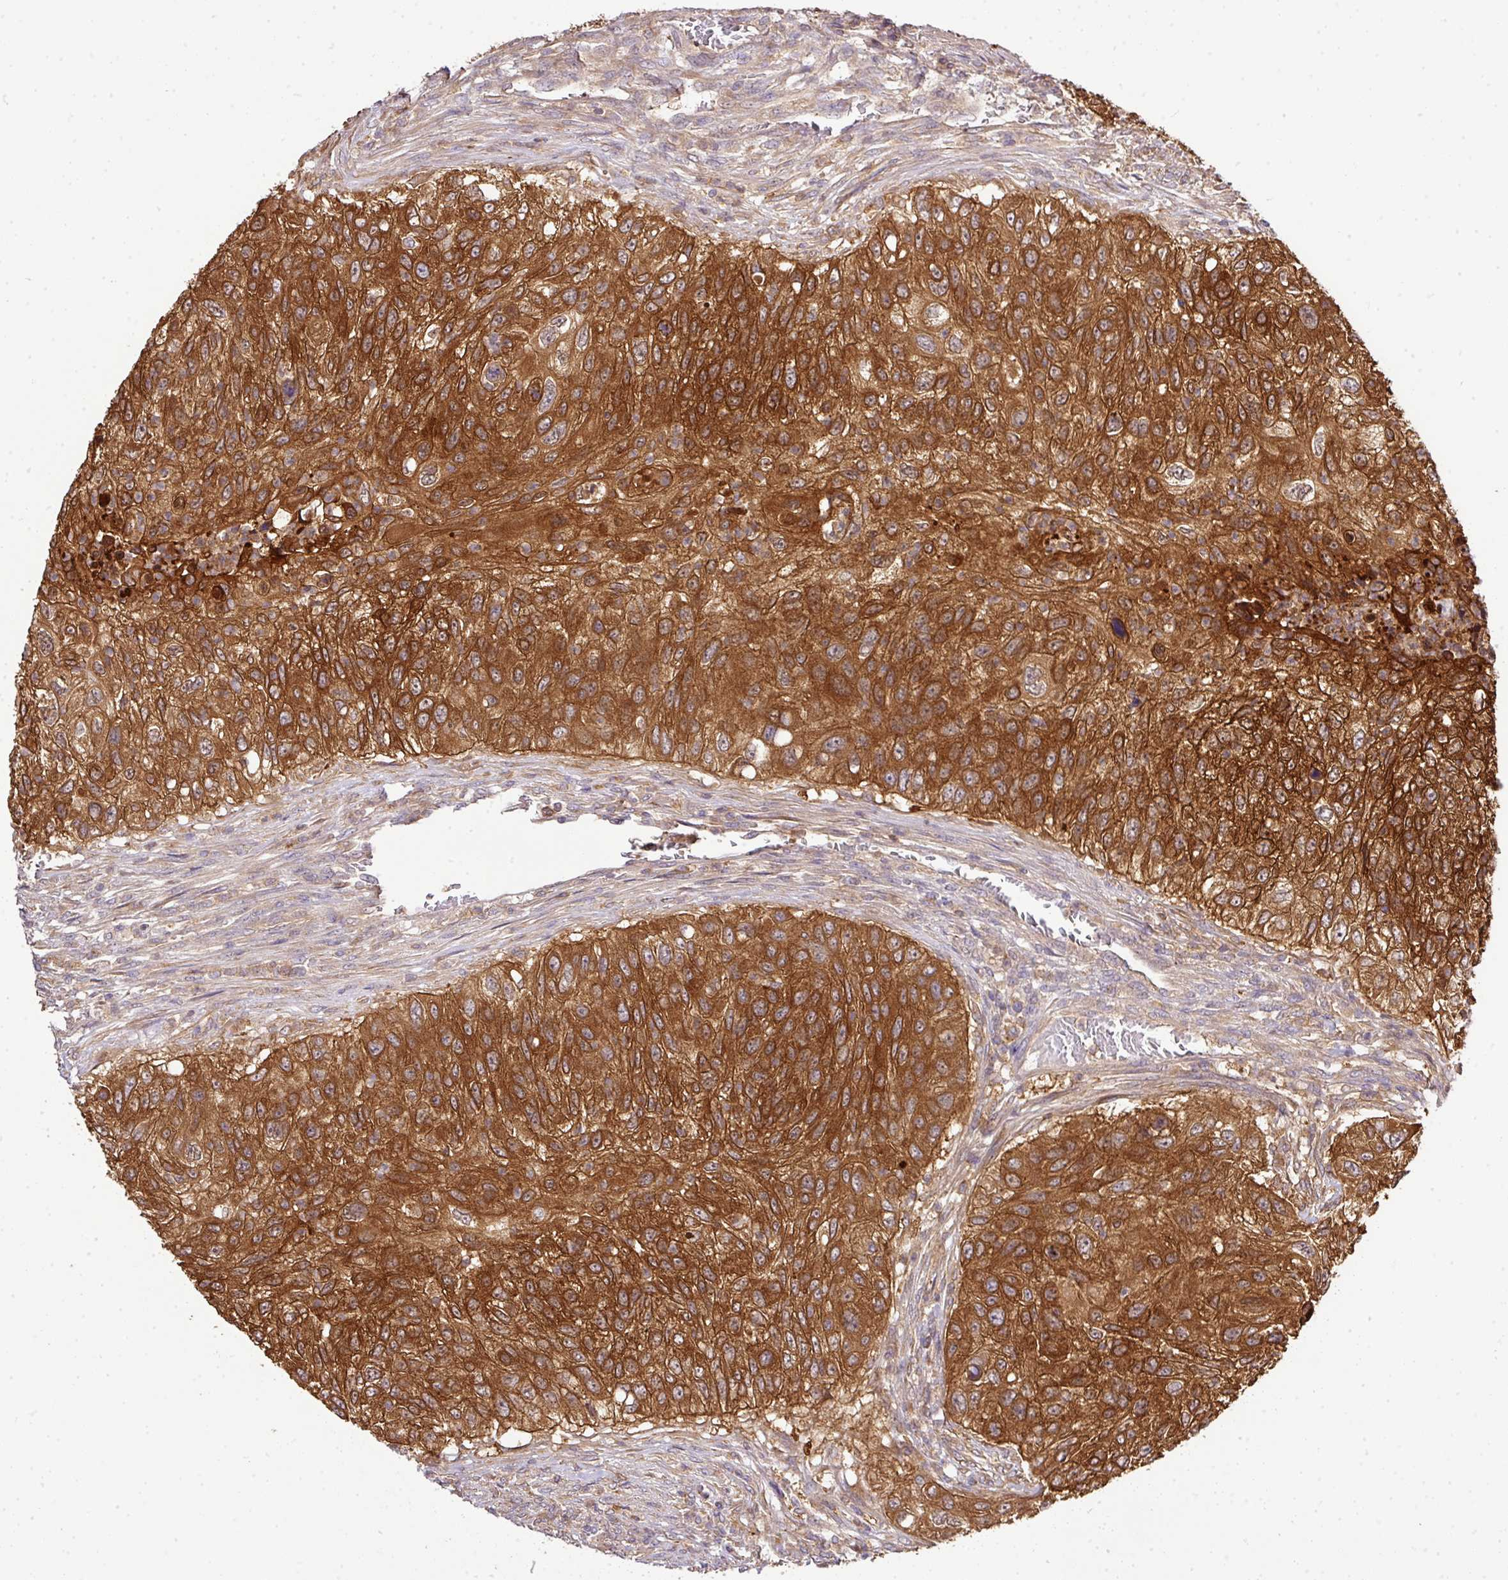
{"staining": {"intensity": "strong", "quantity": ">75%", "location": "cytoplasmic/membranous"}, "tissue": "urothelial cancer", "cell_type": "Tumor cells", "image_type": "cancer", "snomed": [{"axis": "morphology", "description": "Urothelial carcinoma, High grade"}, {"axis": "topography", "description": "Urinary bladder"}], "caption": "A histopathology image of urothelial cancer stained for a protein demonstrates strong cytoplasmic/membranous brown staining in tumor cells.", "gene": "TMEM107", "patient": {"sex": "female", "age": 60}}